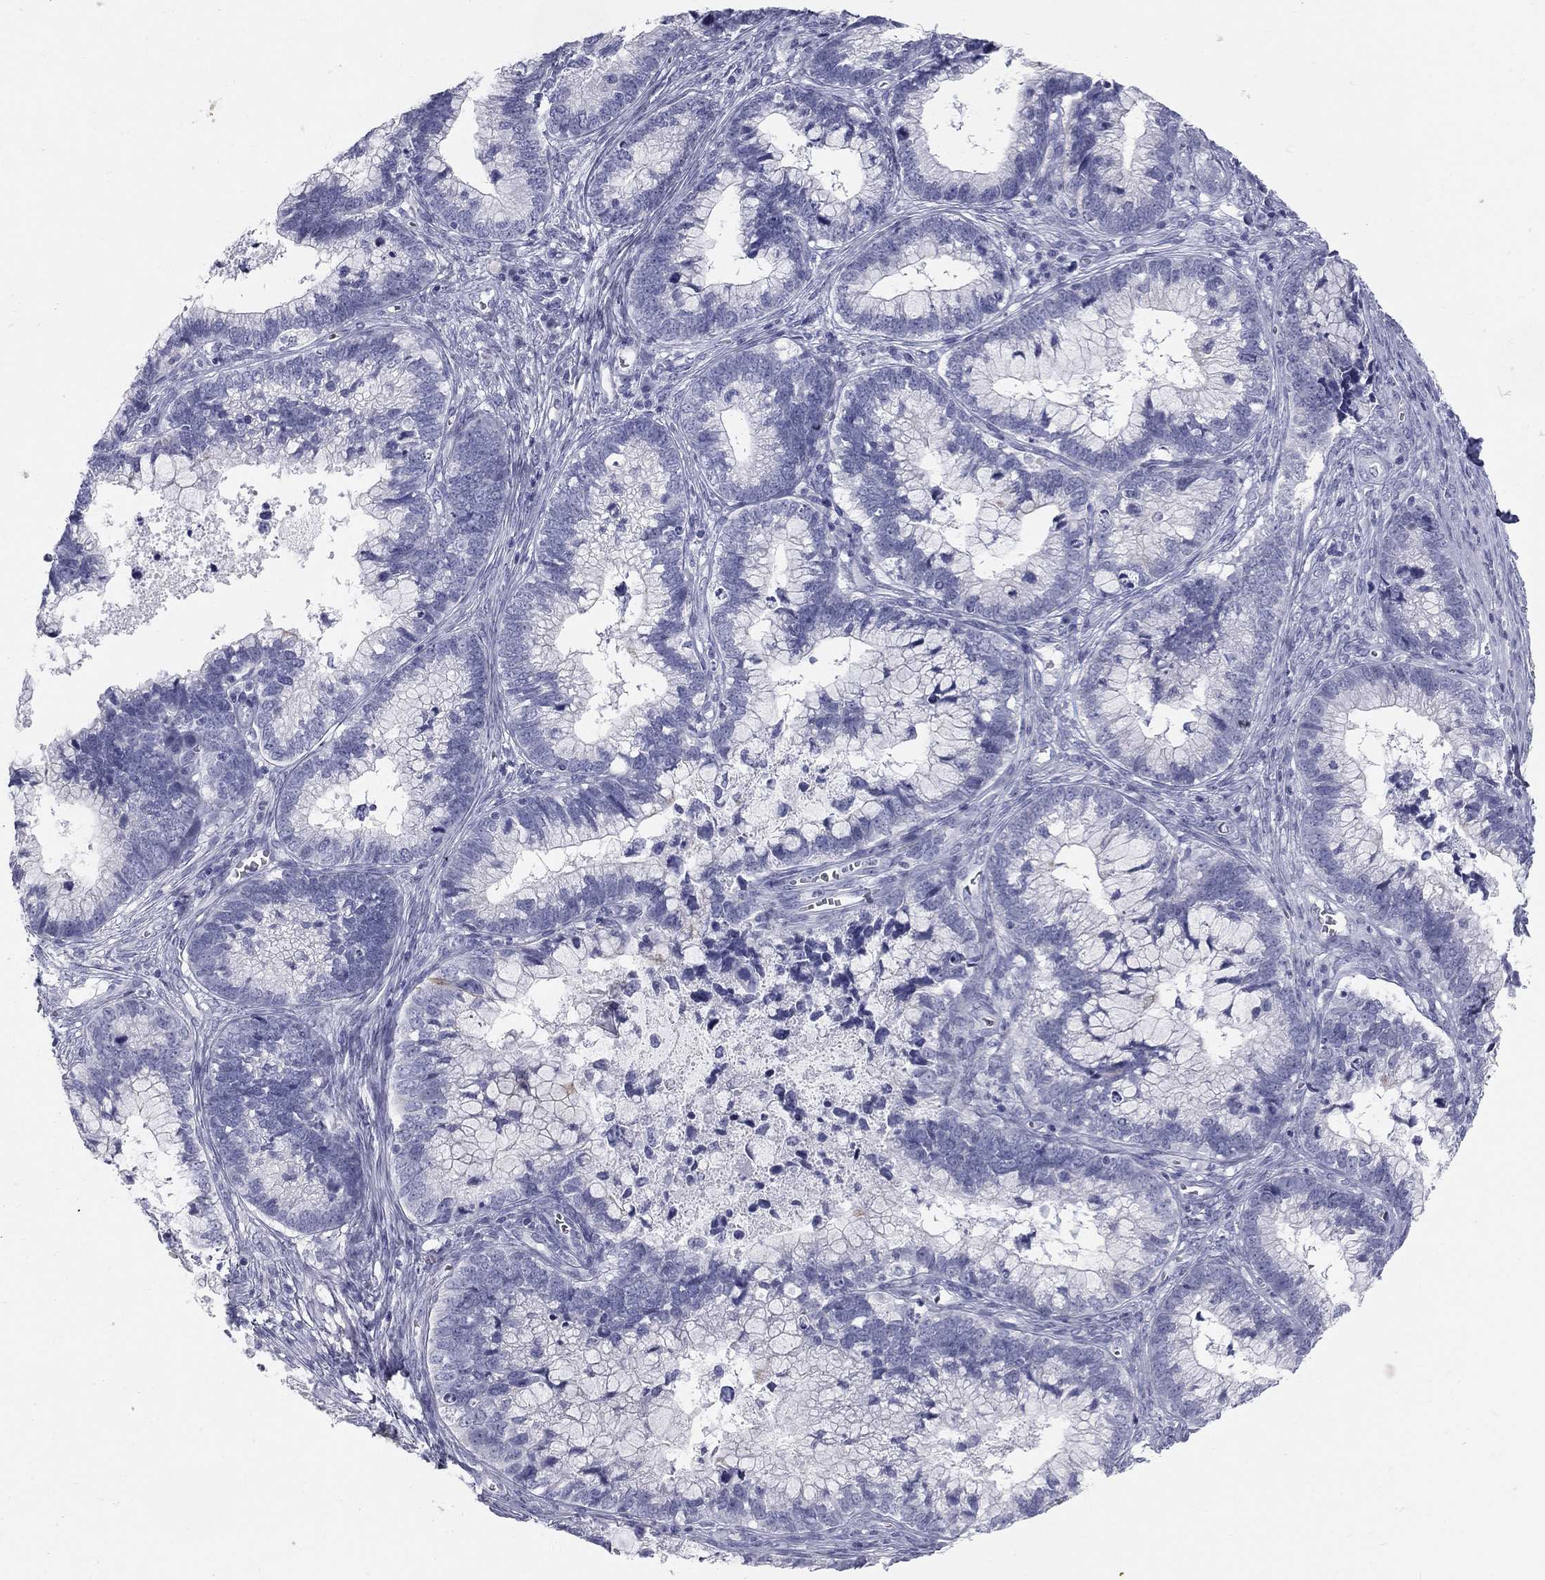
{"staining": {"intensity": "negative", "quantity": "none", "location": "none"}, "tissue": "cervical cancer", "cell_type": "Tumor cells", "image_type": "cancer", "snomed": [{"axis": "morphology", "description": "Adenocarcinoma, NOS"}, {"axis": "topography", "description": "Cervix"}], "caption": "This is an IHC photomicrograph of human adenocarcinoma (cervical). There is no positivity in tumor cells.", "gene": "SULT2B1", "patient": {"sex": "female", "age": 44}}